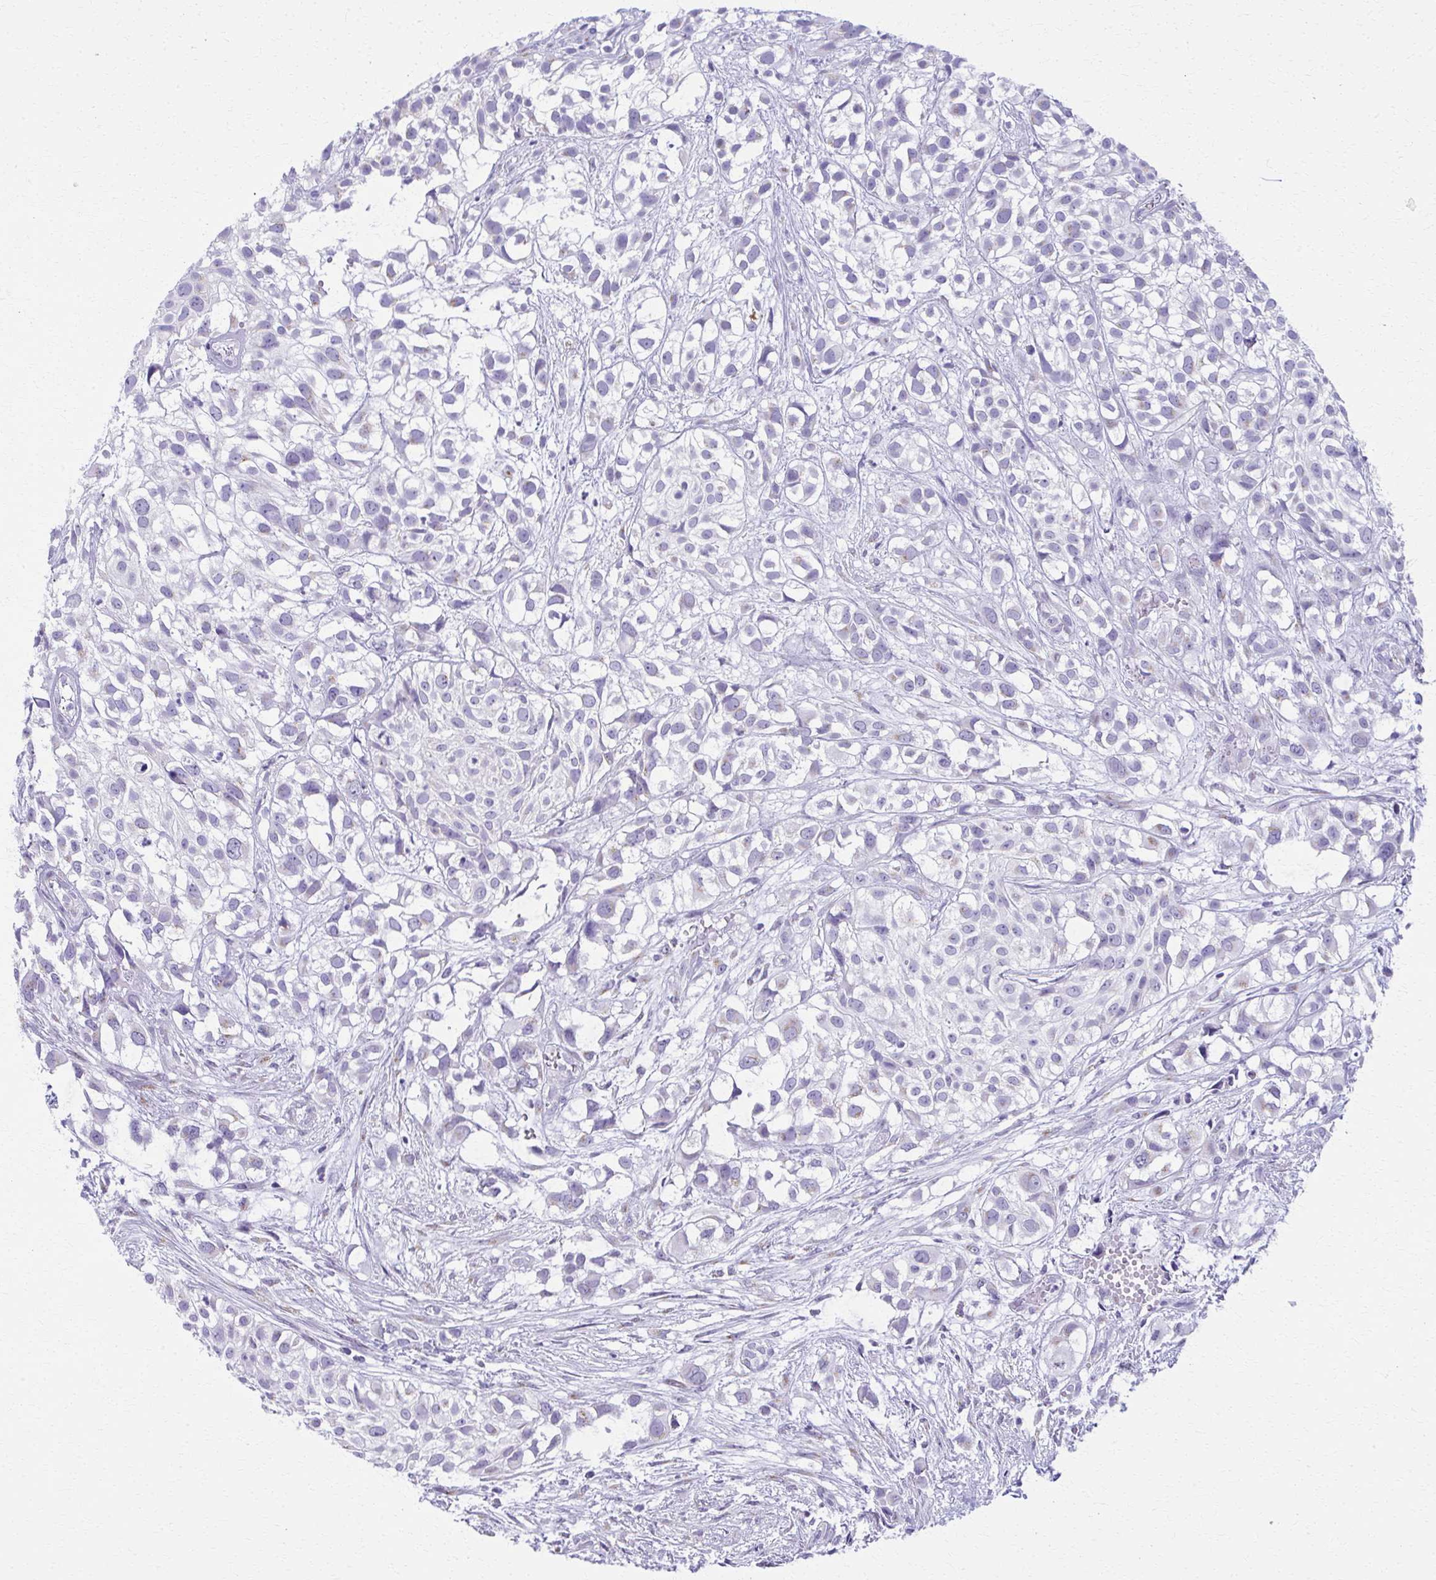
{"staining": {"intensity": "negative", "quantity": "none", "location": "none"}, "tissue": "urothelial cancer", "cell_type": "Tumor cells", "image_type": "cancer", "snomed": [{"axis": "morphology", "description": "Urothelial carcinoma, High grade"}, {"axis": "topography", "description": "Urinary bladder"}], "caption": "Immunohistochemical staining of high-grade urothelial carcinoma displays no significant positivity in tumor cells. (DAB IHC visualized using brightfield microscopy, high magnification).", "gene": "SCLY", "patient": {"sex": "male", "age": 56}}